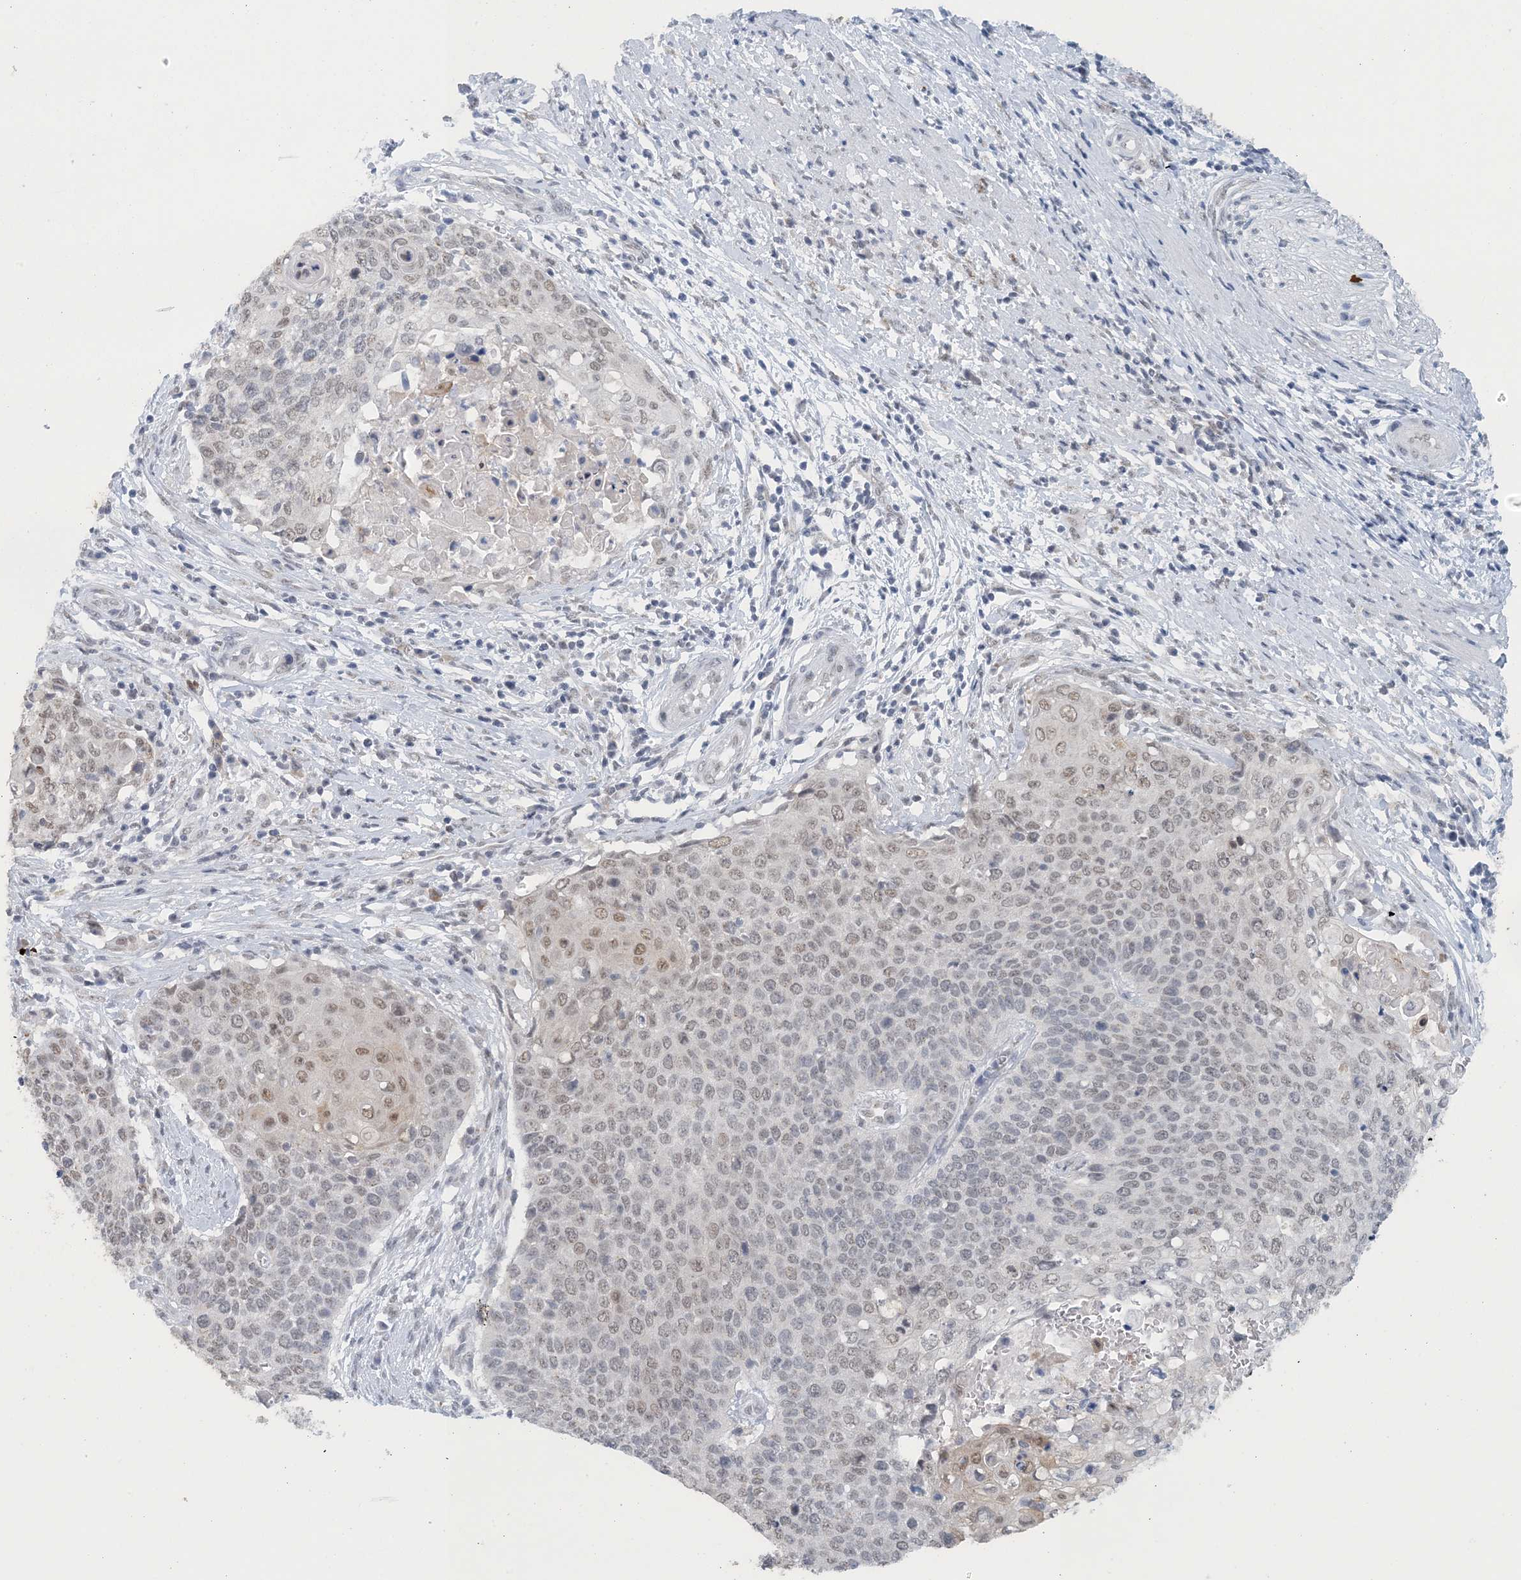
{"staining": {"intensity": "weak", "quantity": "25%-75%", "location": "nuclear"}, "tissue": "cervical cancer", "cell_type": "Tumor cells", "image_type": "cancer", "snomed": [{"axis": "morphology", "description": "Squamous cell carcinoma, NOS"}, {"axis": "topography", "description": "Cervix"}], "caption": "Squamous cell carcinoma (cervical) tissue reveals weak nuclear expression in approximately 25%-75% of tumor cells, visualized by immunohistochemistry.", "gene": "MBD2", "patient": {"sex": "female", "age": 39}}